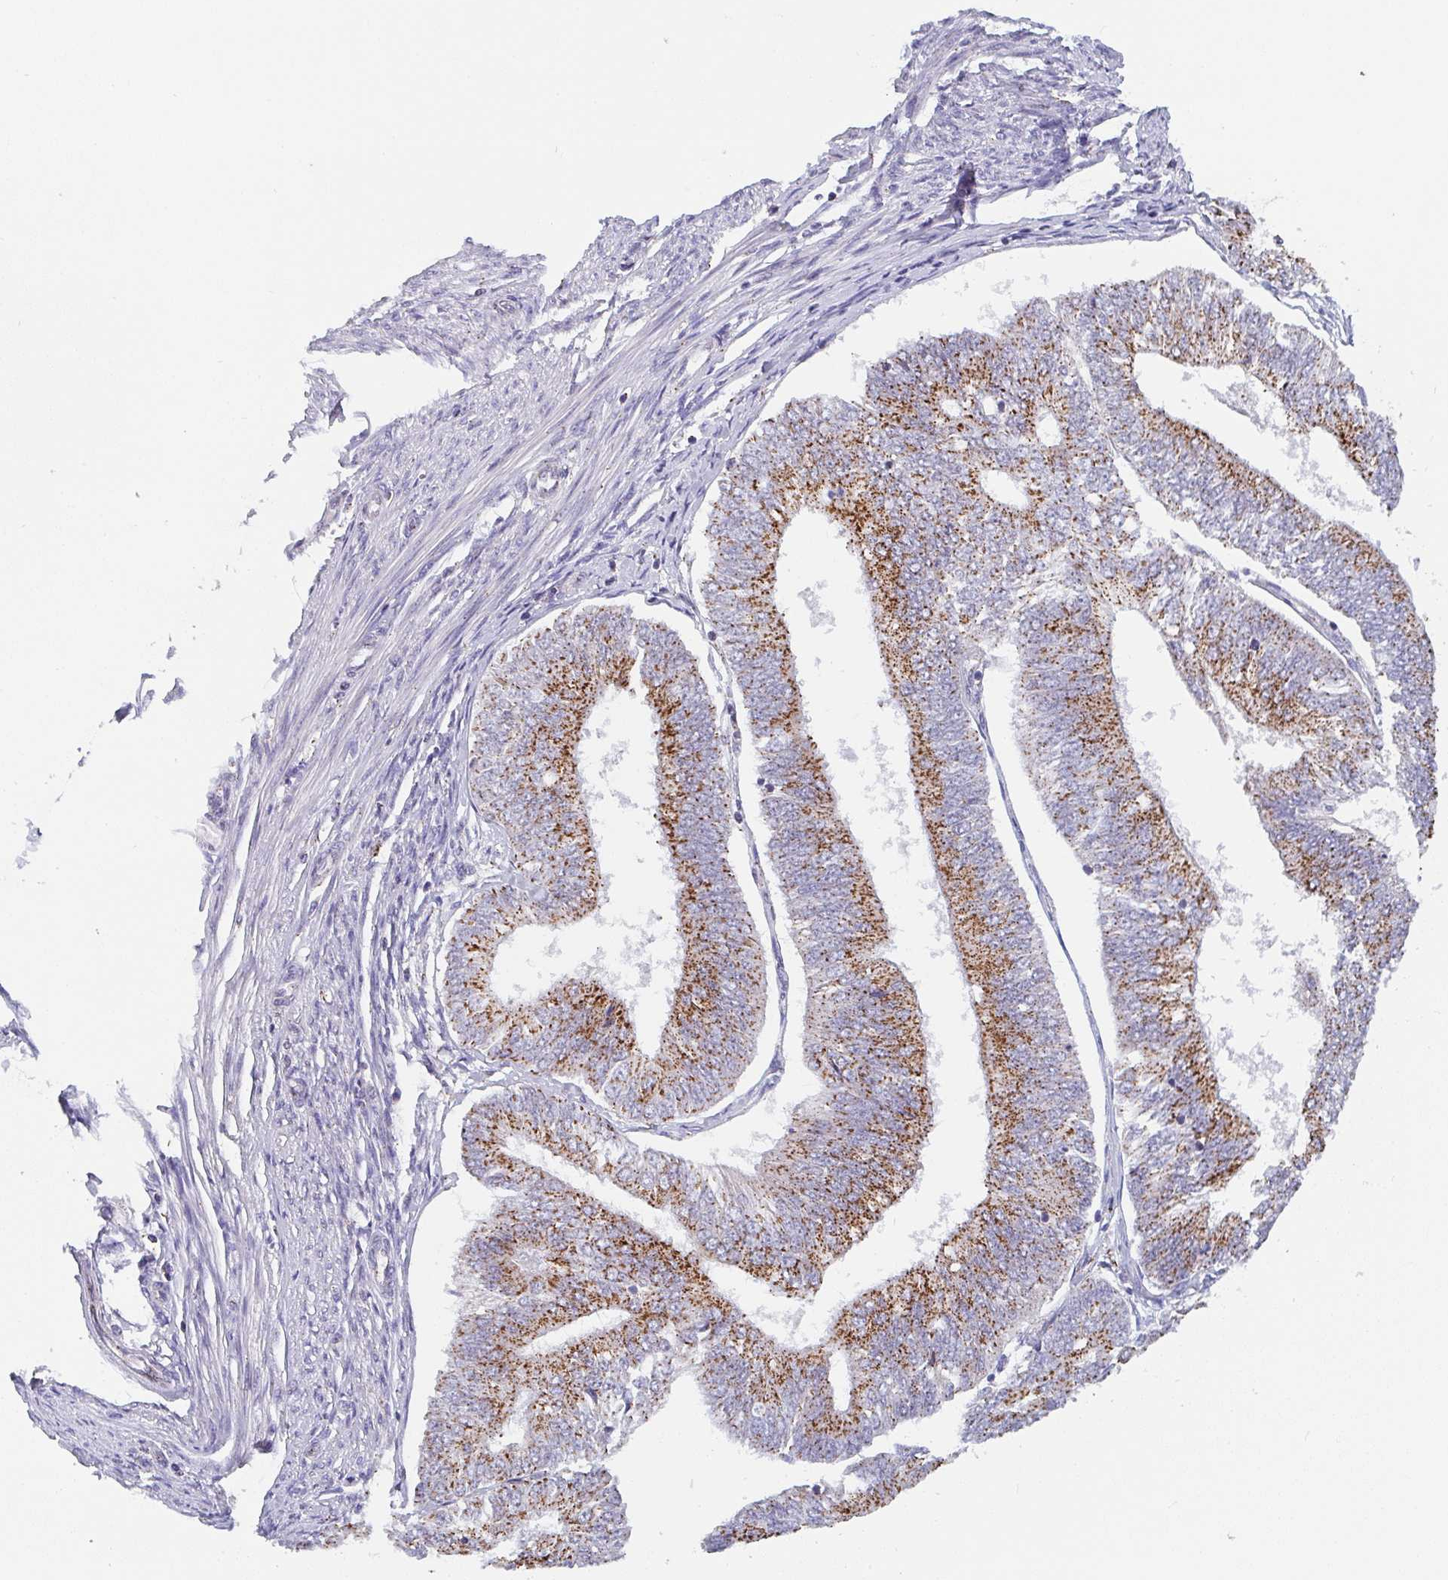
{"staining": {"intensity": "moderate", "quantity": ">75%", "location": "cytoplasmic/membranous"}, "tissue": "endometrial cancer", "cell_type": "Tumor cells", "image_type": "cancer", "snomed": [{"axis": "morphology", "description": "Adenocarcinoma, NOS"}, {"axis": "topography", "description": "Endometrium"}], "caption": "This is an image of IHC staining of endometrial adenocarcinoma, which shows moderate staining in the cytoplasmic/membranous of tumor cells.", "gene": "PROSER3", "patient": {"sex": "female", "age": 58}}